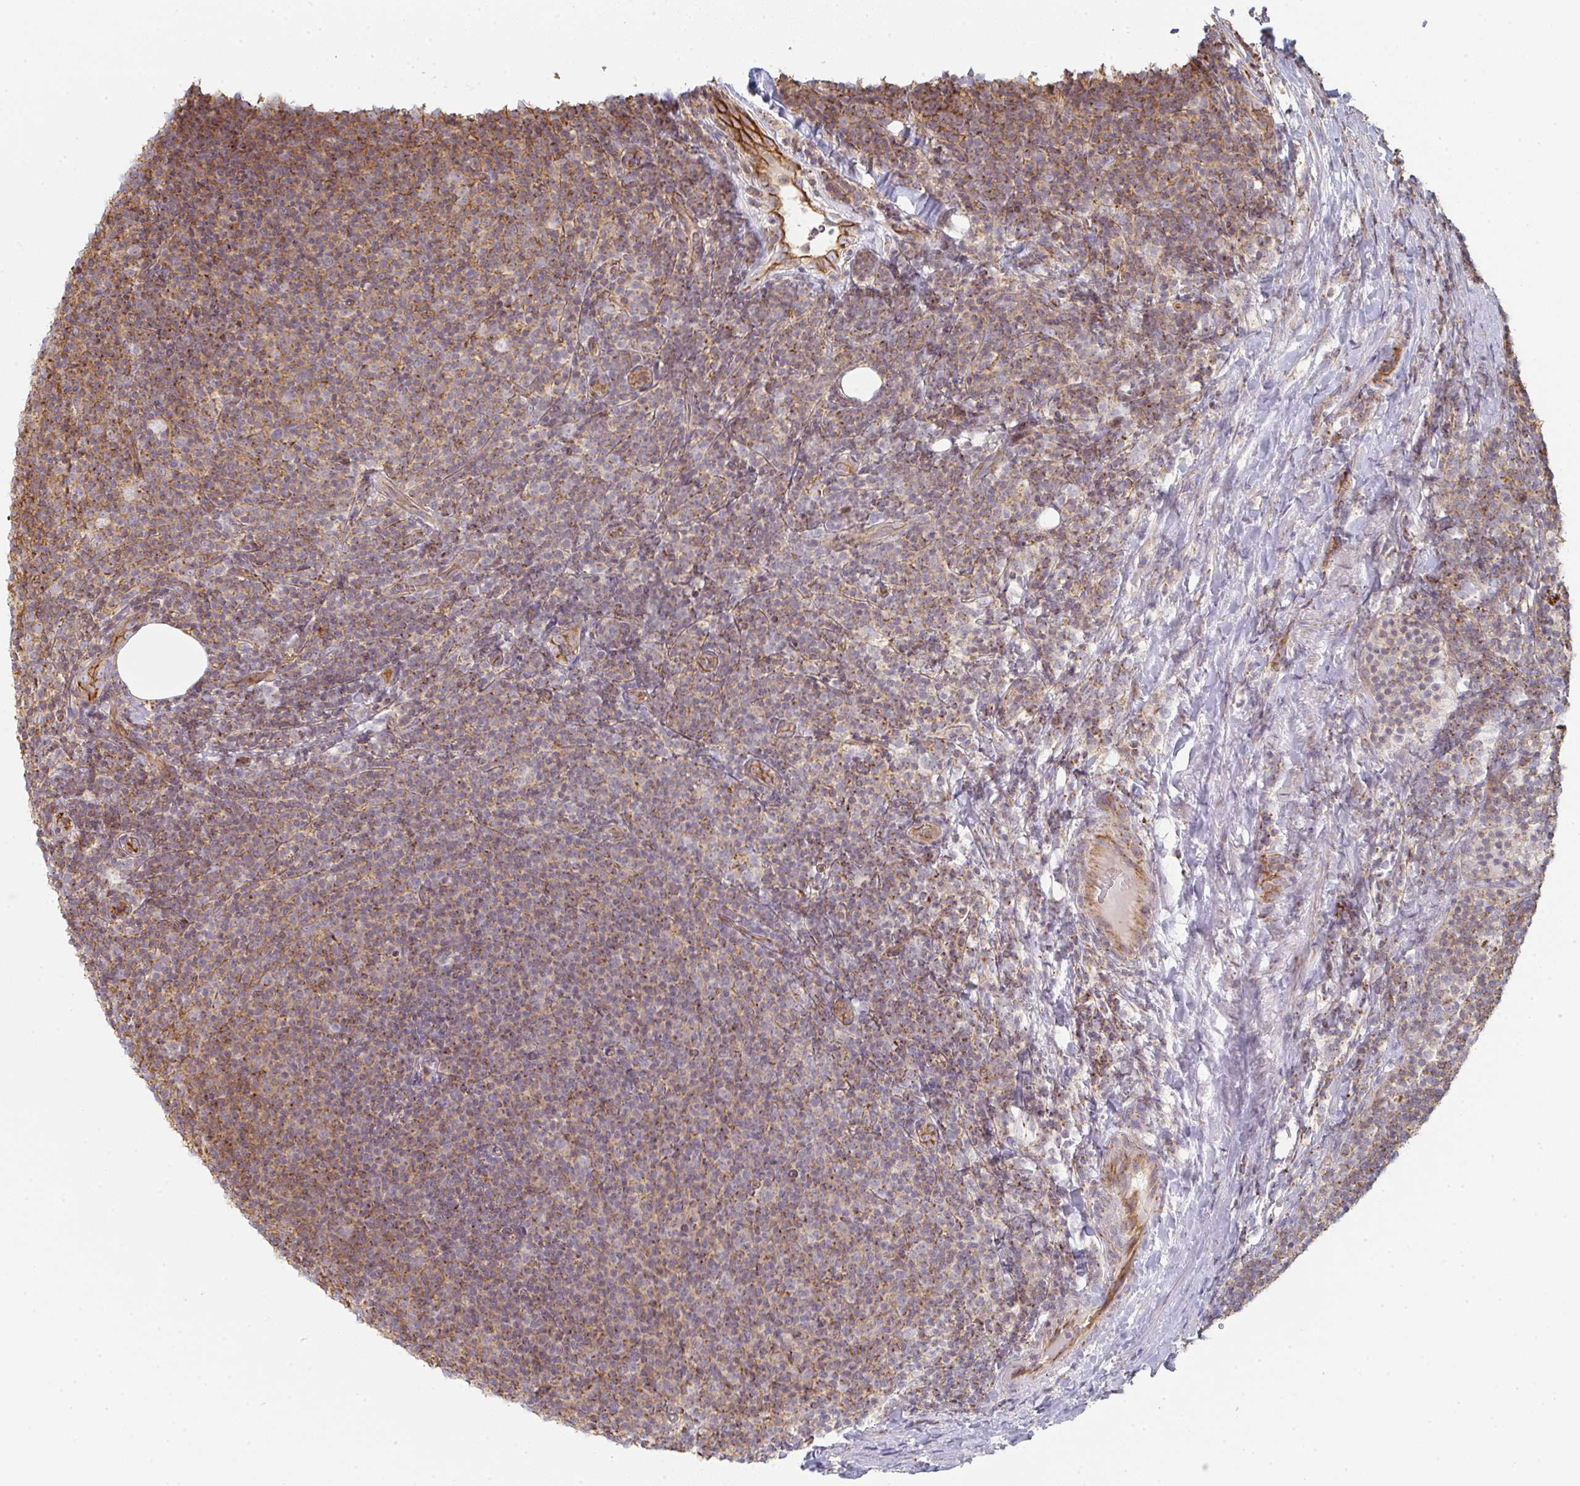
{"staining": {"intensity": "moderate", "quantity": "25%-75%", "location": "cytoplasmic/membranous"}, "tissue": "lymphoma", "cell_type": "Tumor cells", "image_type": "cancer", "snomed": [{"axis": "morphology", "description": "Malignant lymphoma, non-Hodgkin's type, Low grade"}, {"axis": "topography", "description": "Lymph node"}], "caption": "Moderate cytoplasmic/membranous positivity for a protein is present in about 25%-75% of tumor cells of lymphoma using IHC.", "gene": "ZNF526", "patient": {"sex": "male", "age": 66}}